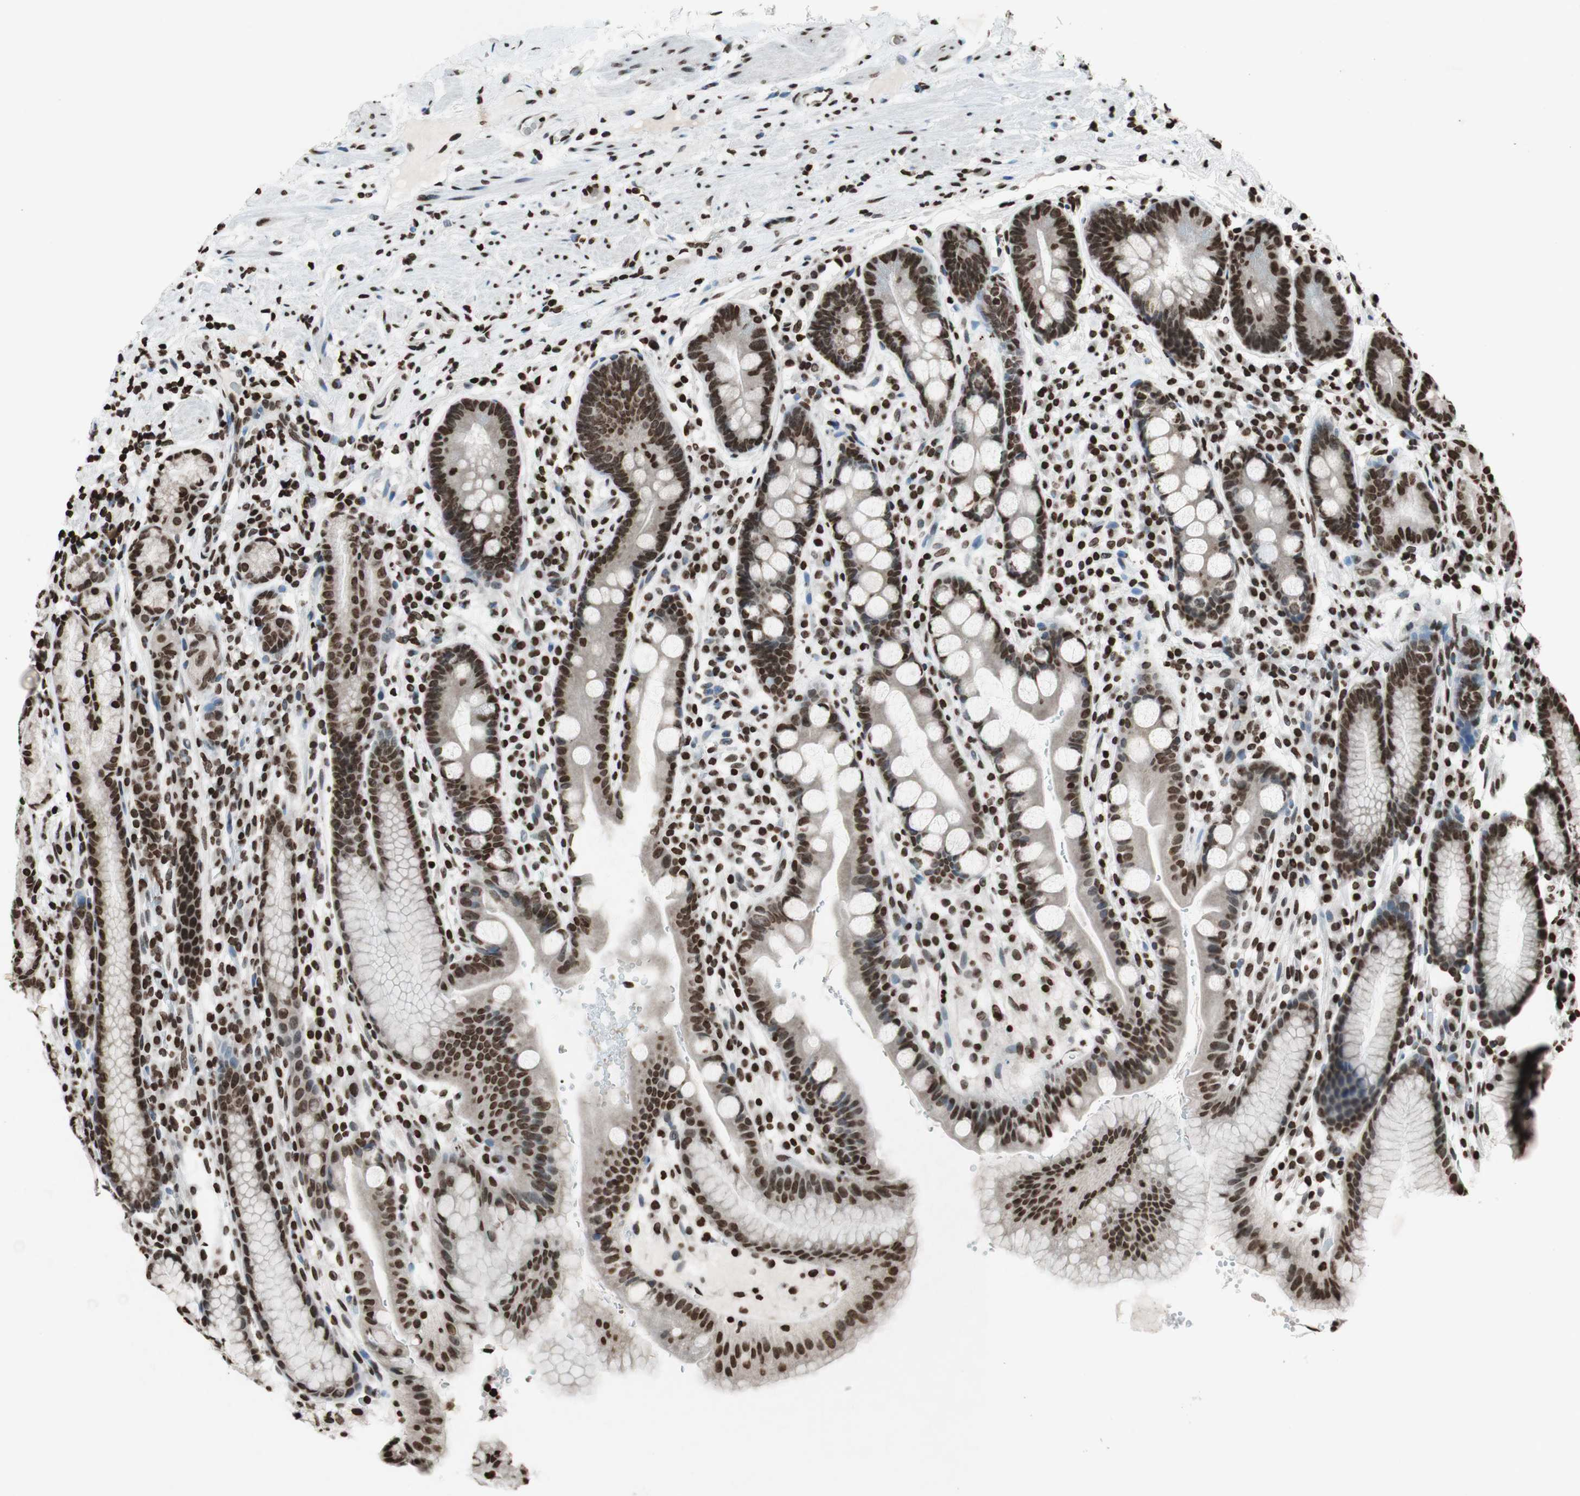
{"staining": {"intensity": "strong", "quantity": ">75%", "location": "nuclear"}, "tissue": "stomach", "cell_type": "Glandular cells", "image_type": "normal", "snomed": [{"axis": "morphology", "description": "Normal tissue, NOS"}, {"axis": "topography", "description": "Stomach, lower"}], "caption": "Unremarkable stomach was stained to show a protein in brown. There is high levels of strong nuclear positivity in about >75% of glandular cells.", "gene": "NCOA3", "patient": {"sex": "male", "age": 52}}